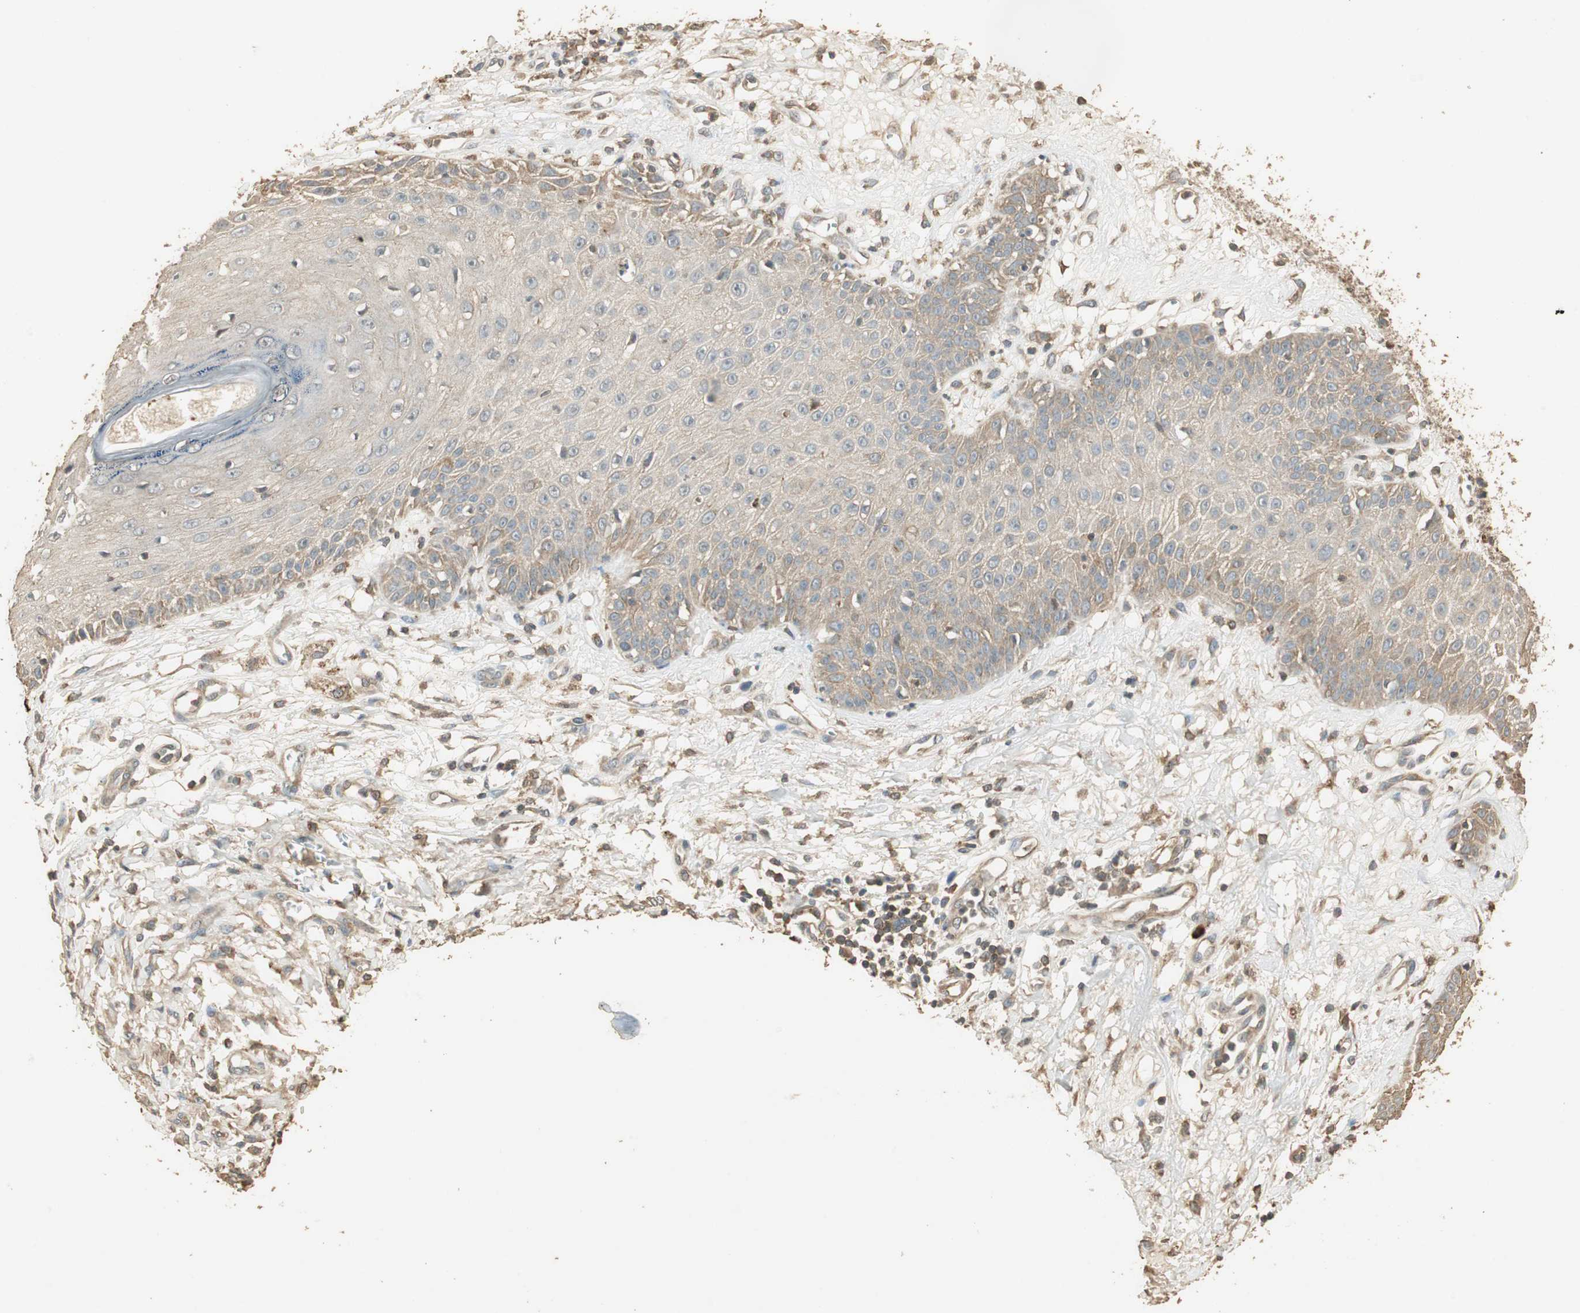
{"staining": {"intensity": "weak", "quantity": "<25%", "location": "cytoplasmic/membranous"}, "tissue": "skin cancer", "cell_type": "Tumor cells", "image_type": "cancer", "snomed": [{"axis": "morphology", "description": "Squamous cell carcinoma, NOS"}, {"axis": "topography", "description": "Skin"}], "caption": "Image shows no significant protein staining in tumor cells of squamous cell carcinoma (skin). (DAB (3,3'-diaminobenzidine) immunohistochemistry (IHC) with hematoxylin counter stain).", "gene": "USP2", "patient": {"sex": "female", "age": 78}}